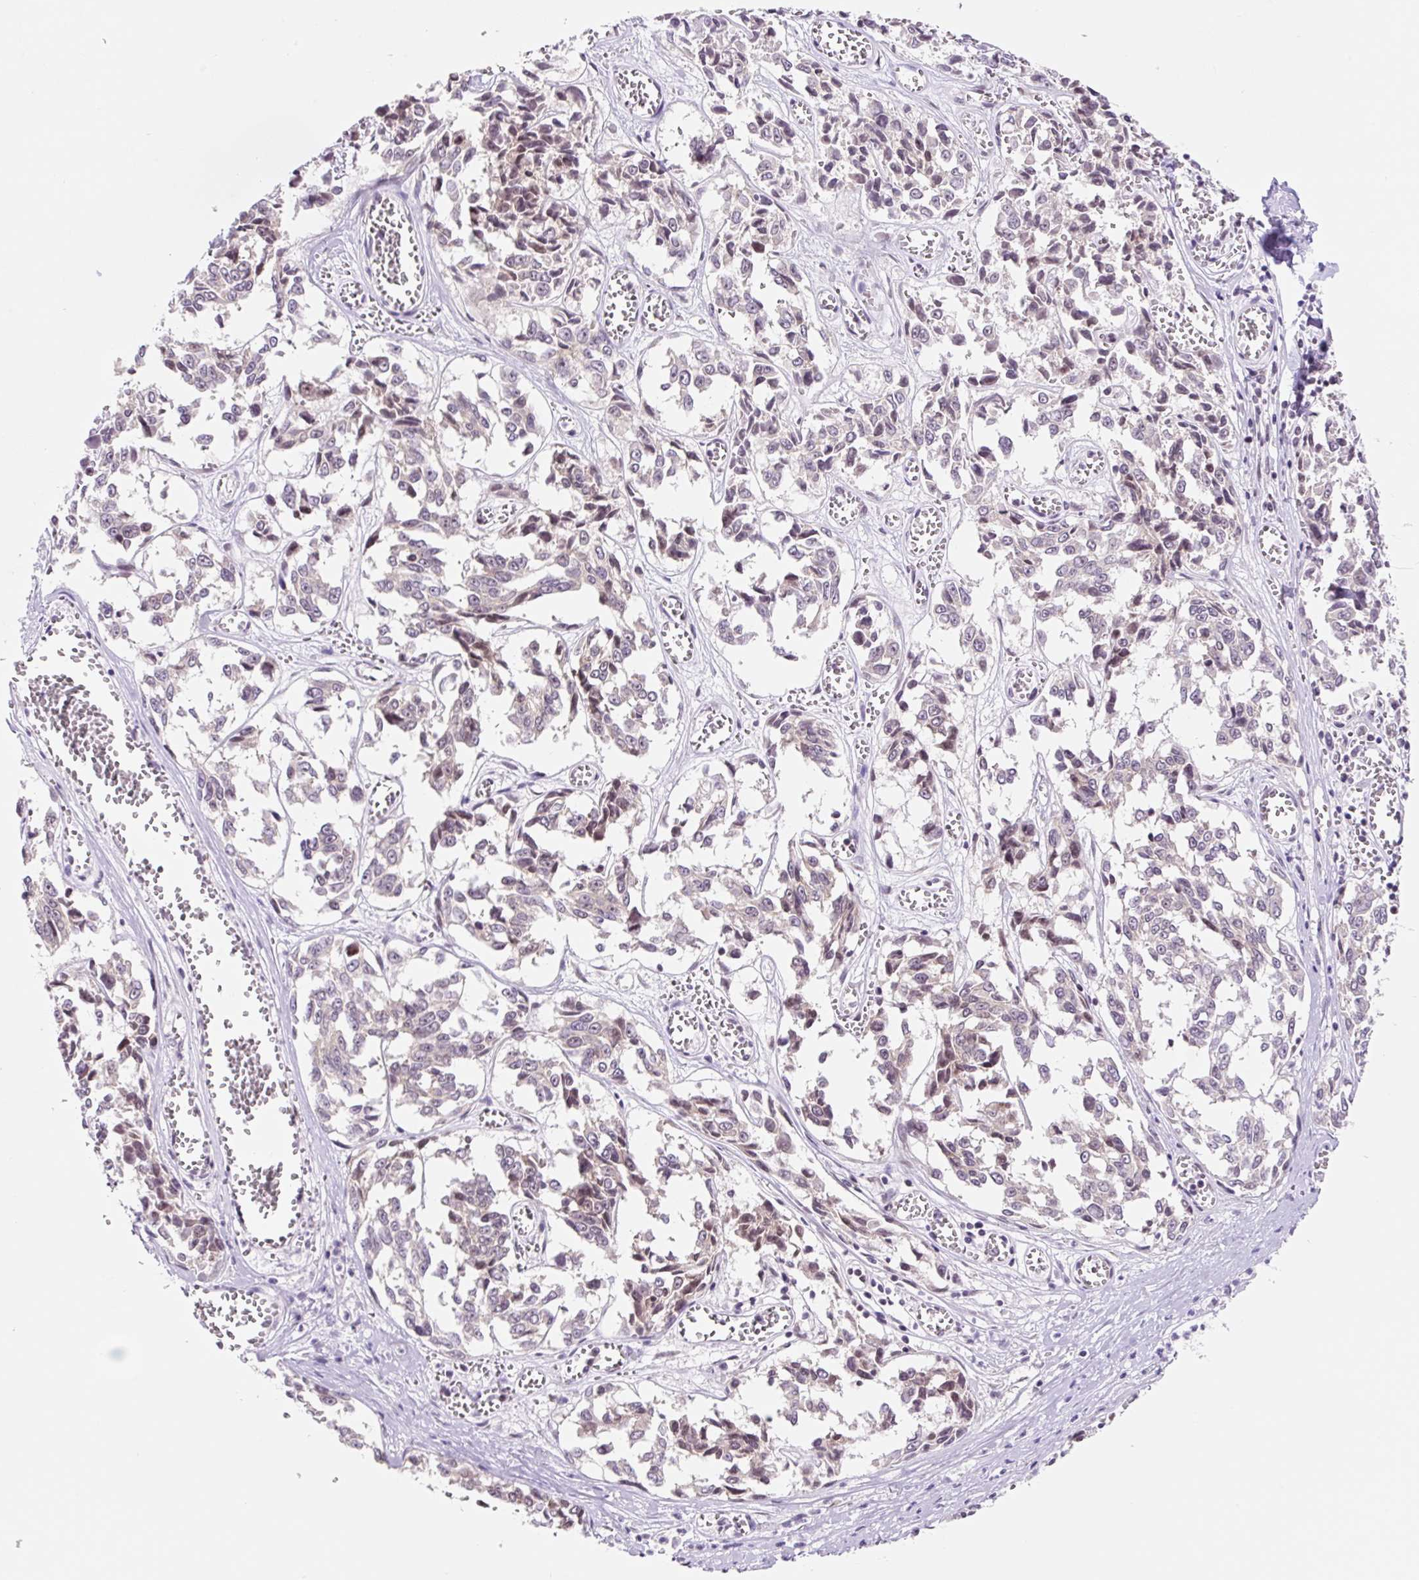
{"staining": {"intensity": "negative", "quantity": "none", "location": "none"}, "tissue": "melanoma", "cell_type": "Tumor cells", "image_type": "cancer", "snomed": [{"axis": "morphology", "description": "Malignant melanoma, NOS"}, {"axis": "topography", "description": "Skin"}], "caption": "Immunohistochemistry photomicrograph of neoplastic tissue: malignant melanoma stained with DAB shows no significant protein staining in tumor cells.", "gene": "RPL41", "patient": {"sex": "female", "age": 64}}